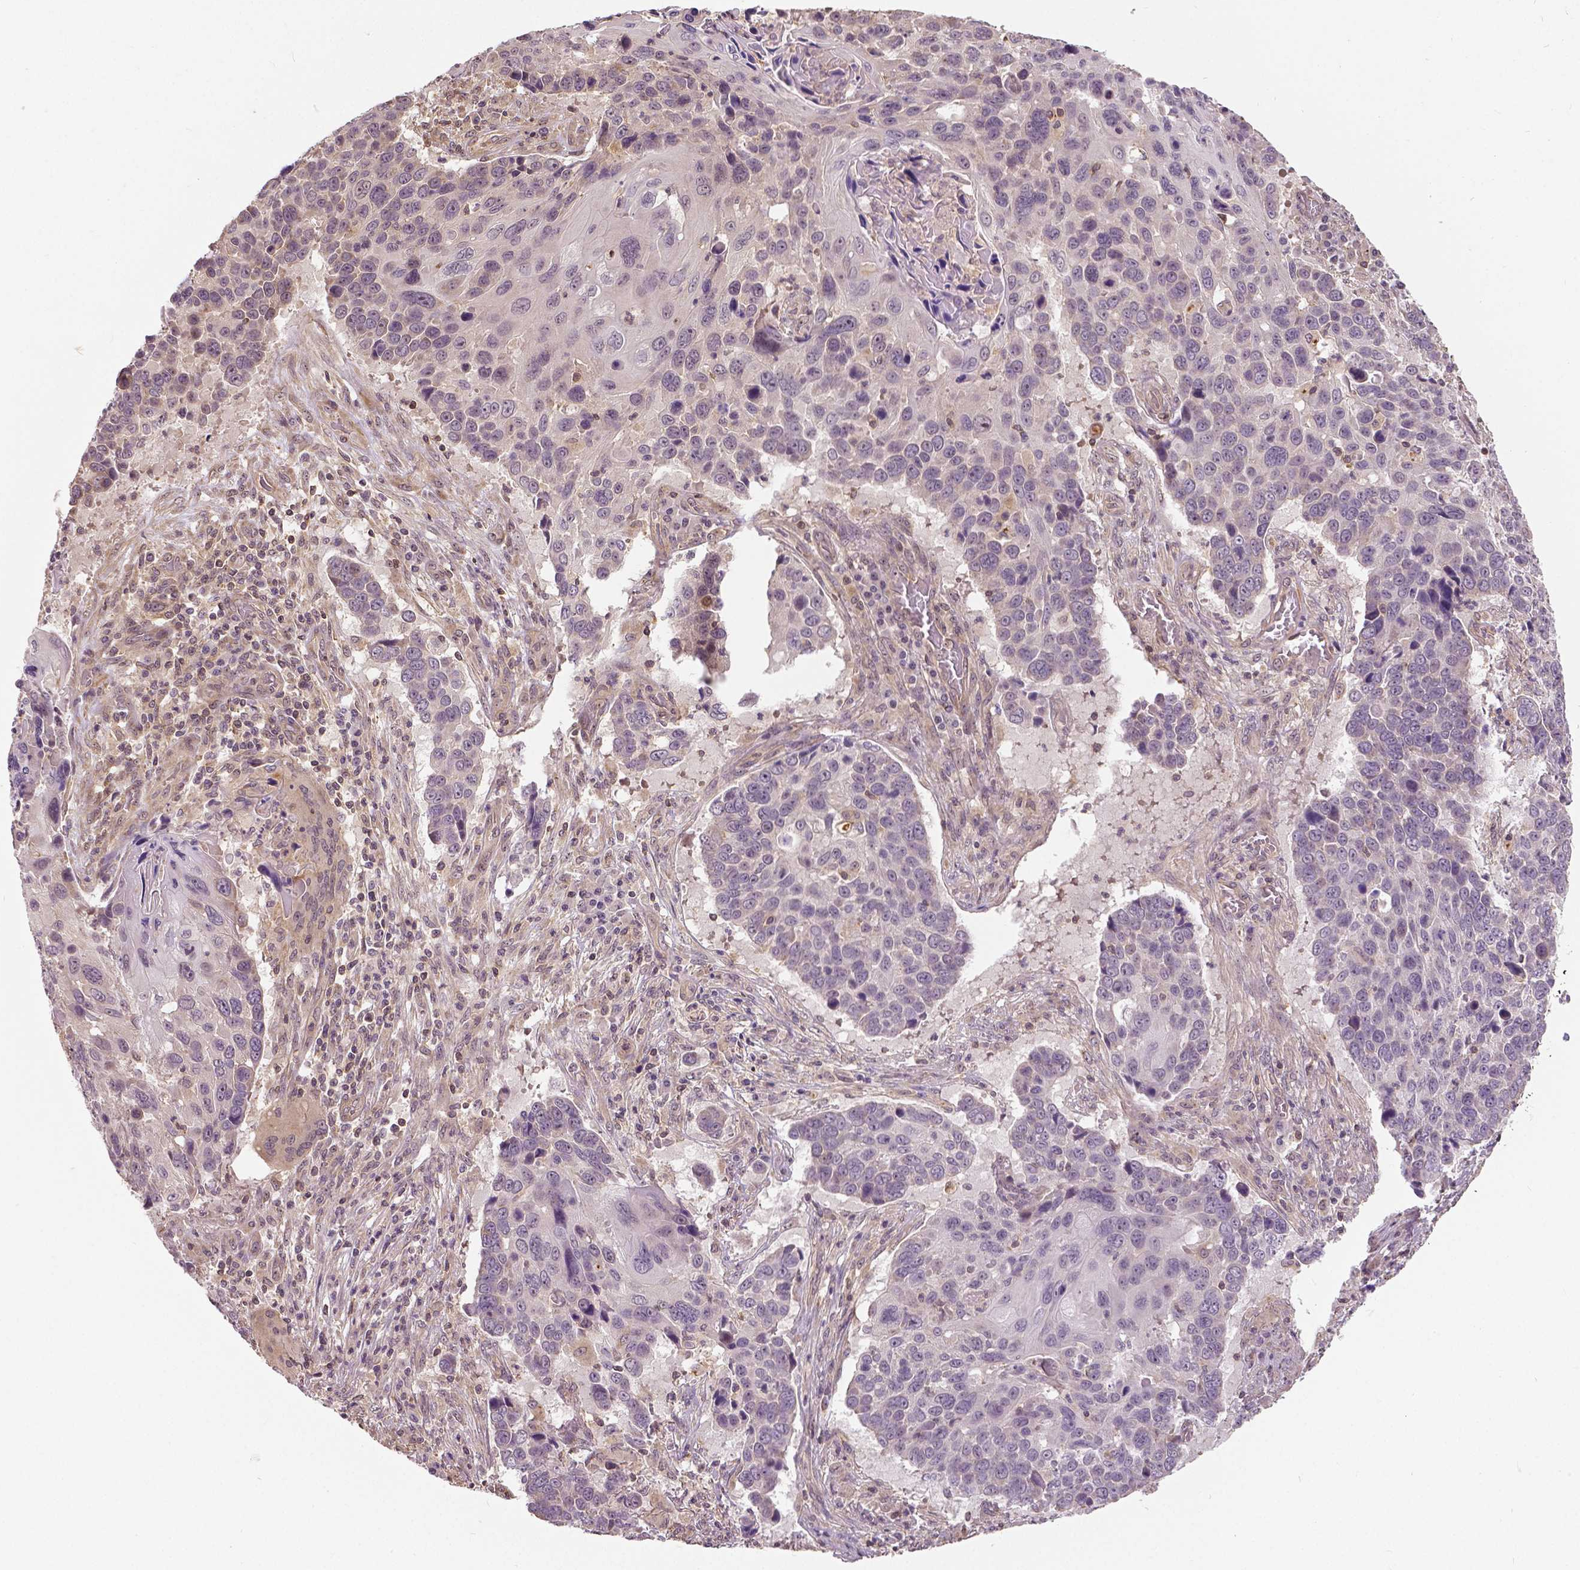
{"staining": {"intensity": "negative", "quantity": "none", "location": "none"}, "tissue": "lung cancer", "cell_type": "Tumor cells", "image_type": "cancer", "snomed": [{"axis": "morphology", "description": "Squamous cell carcinoma, NOS"}, {"axis": "topography", "description": "Lung"}], "caption": "This is an immunohistochemistry (IHC) micrograph of human lung cancer (squamous cell carcinoma). There is no staining in tumor cells.", "gene": "ANXA13", "patient": {"sex": "male", "age": 68}}